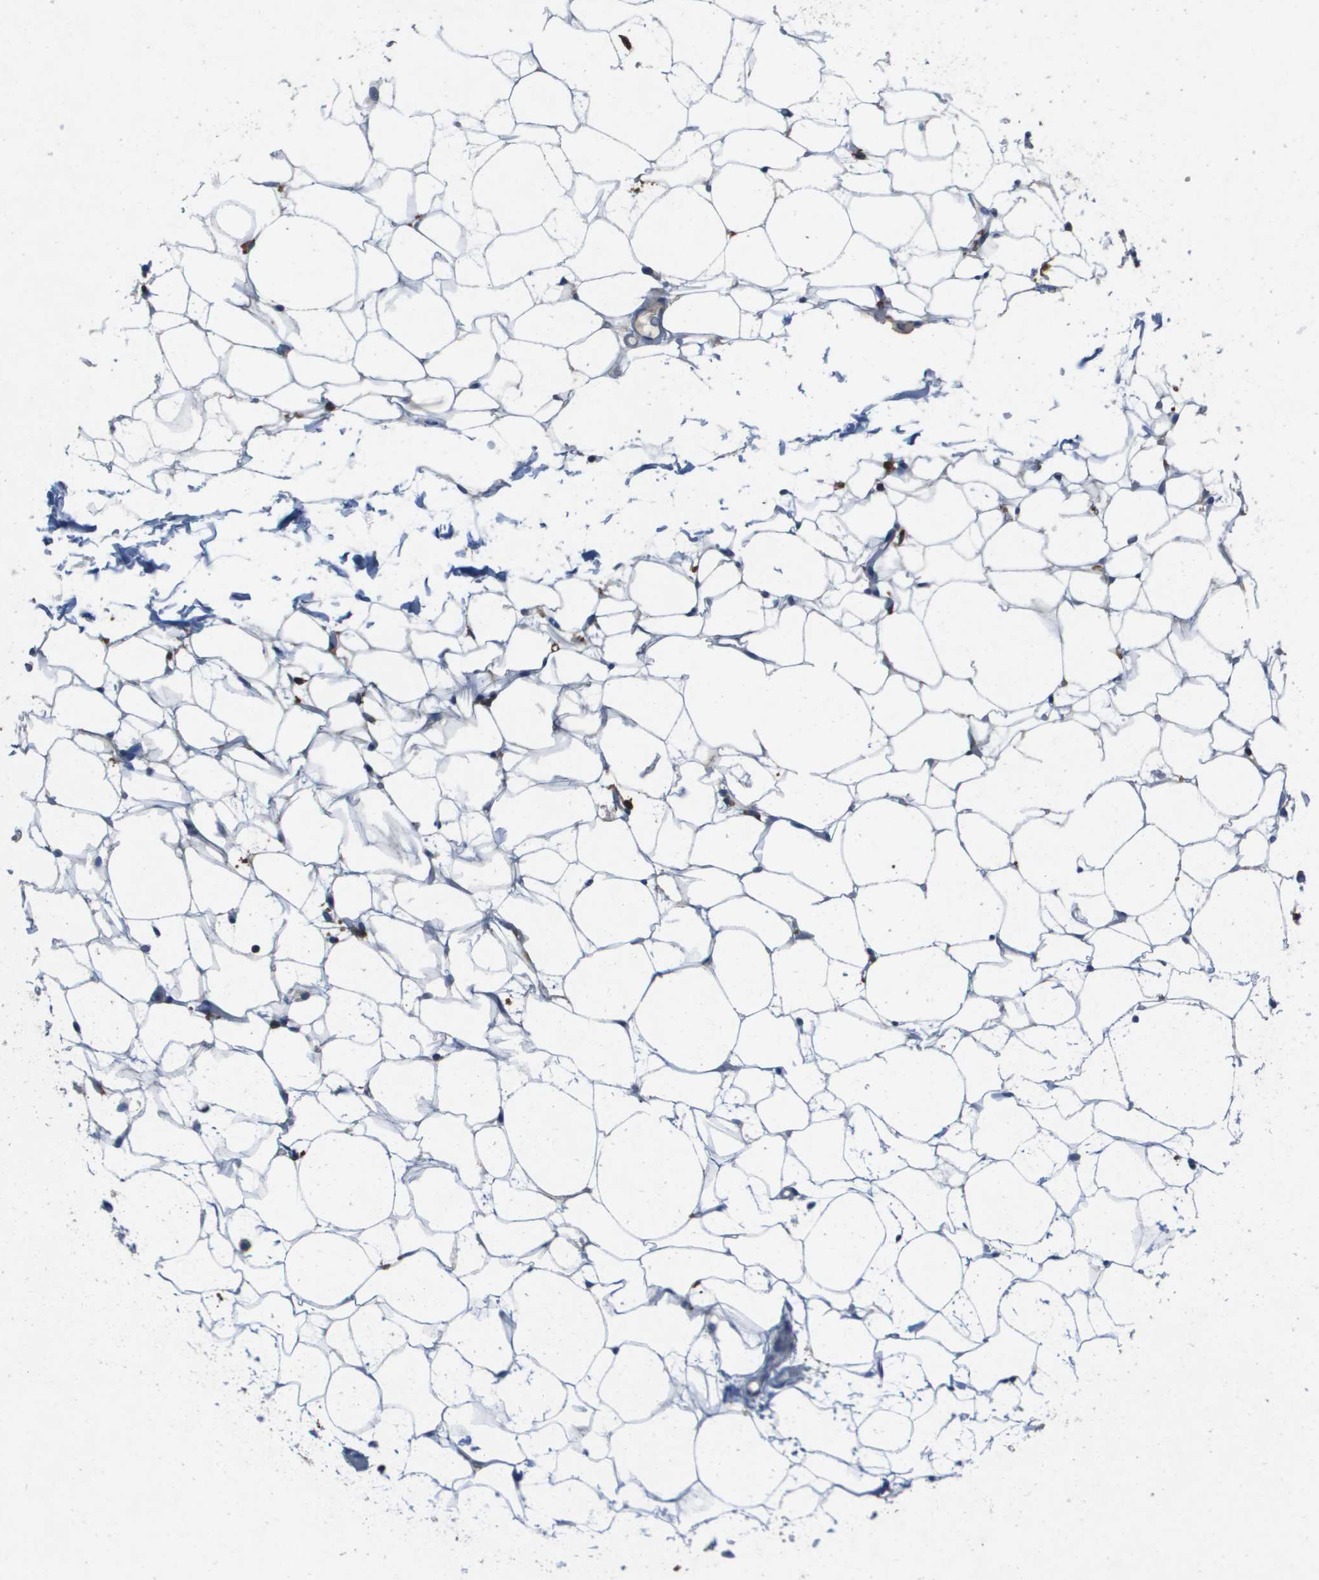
{"staining": {"intensity": "negative", "quantity": "none", "location": "none"}, "tissue": "adipose tissue", "cell_type": "Adipocytes", "image_type": "normal", "snomed": [{"axis": "morphology", "description": "Normal tissue, NOS"}, {"axis": "topography", "description": "Breast"}, {"axis": "topography", "description": "Soft tissue"}], "caption": "An immunohistochemistry image of unremarkable adipose tissue is shown. There is no staining in adipocytes of adipose tissue.", "gene": "CLCA4", "patient": {"sex": "female", "age": 75}}